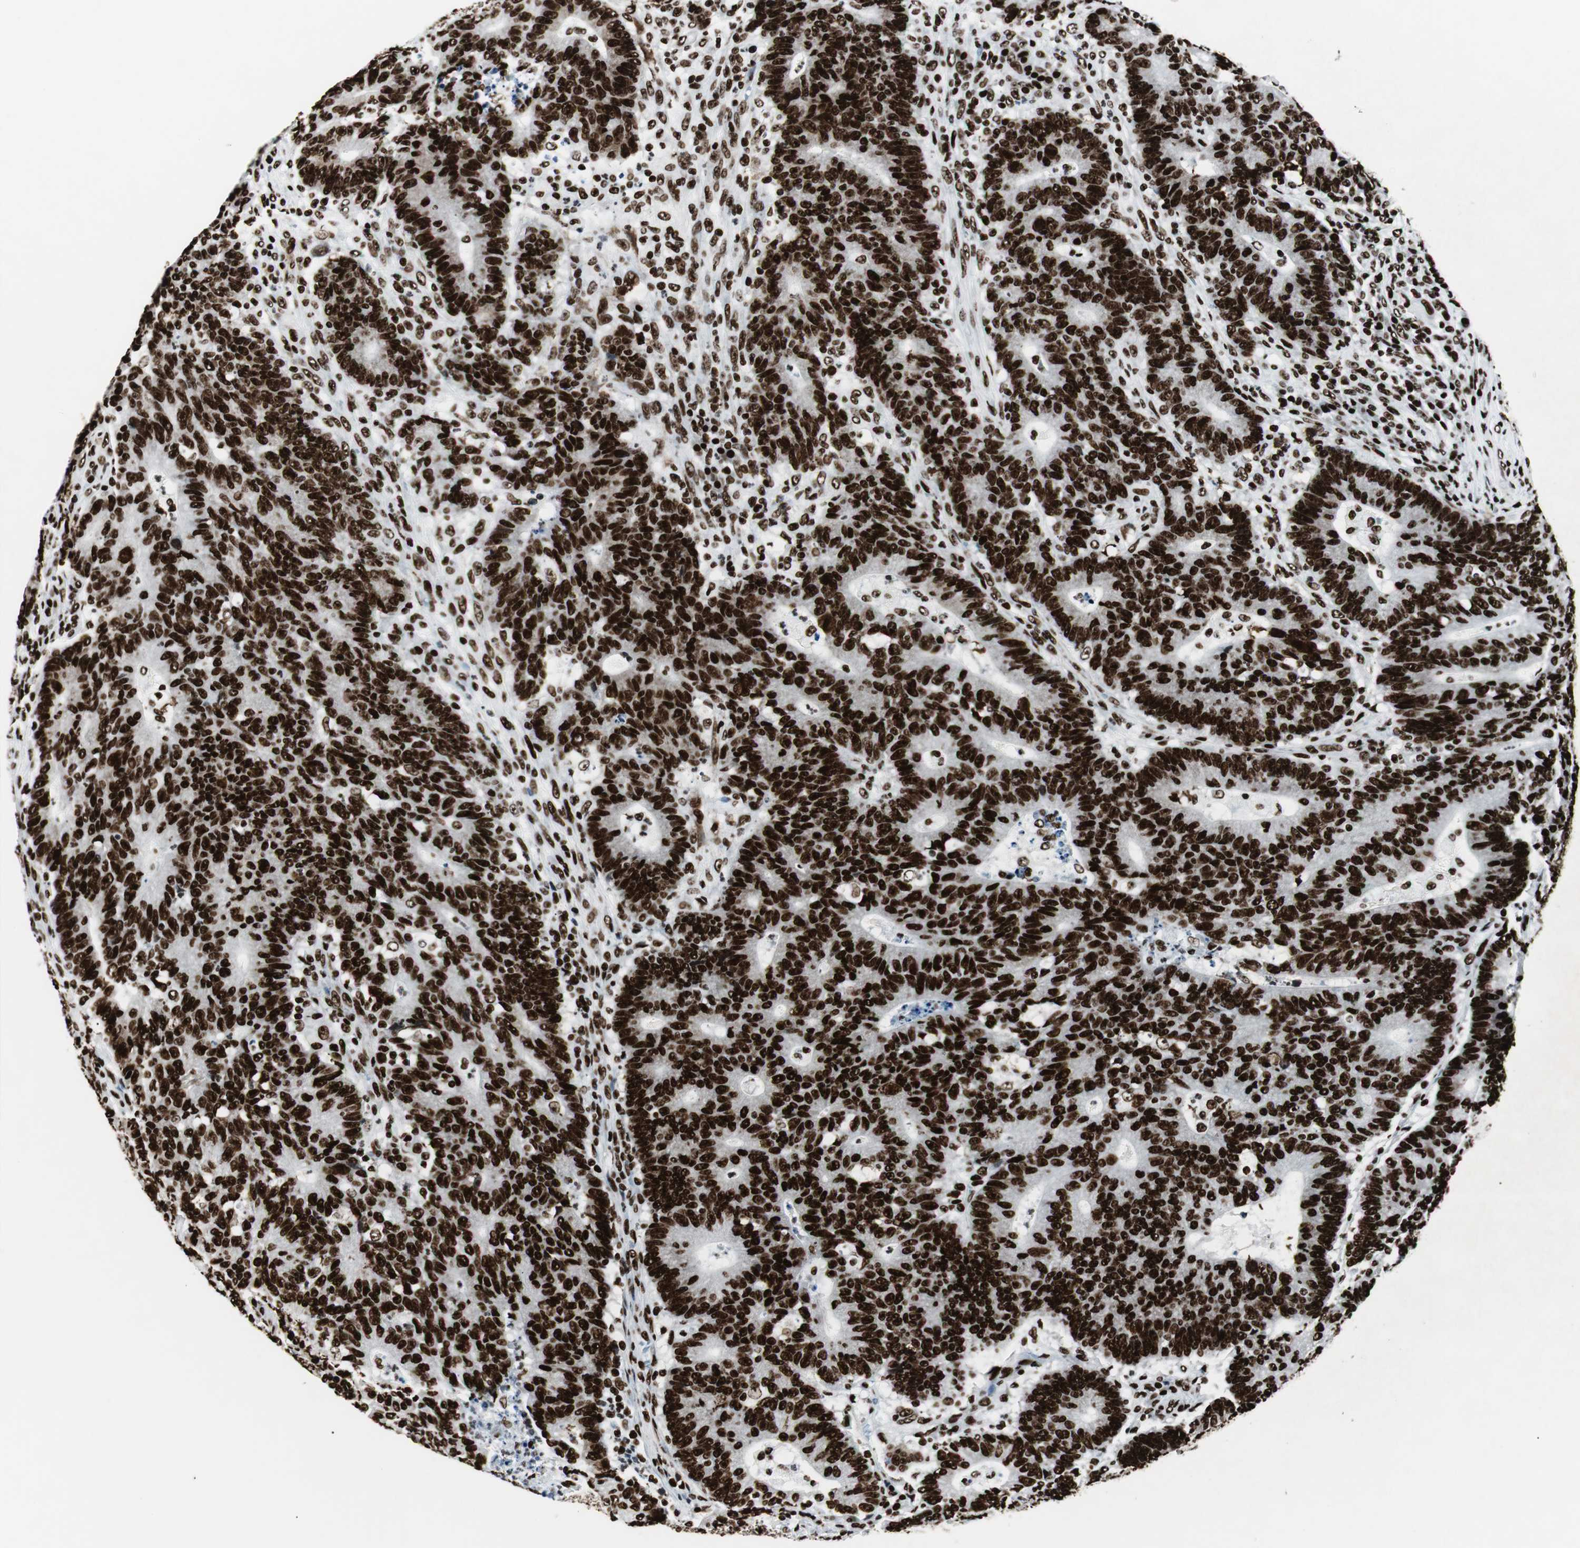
{"staining": {"intensity": "strong", "quantity": ">75%", "location": "nuclear"}, "tissue": "colorectal cancer", "cell_type": "Tumor cells", "image_type": "cancer", "snomed": [{"axis": "morphology", "description": "Normal tissue, NOS"}, {"axis": "morphology", "description": "Adenocarcinoma, NOS"}, {"axis": "topography", "description": "Colon"}], "caption": "Colorectal cancer (adenocarcinoma) stained for a protein (brown) reveals strong nuclear positive positivity in about >75% of tumor cells.", "gene": "NCL", "patient": {"sex": "female", "age": 75}}